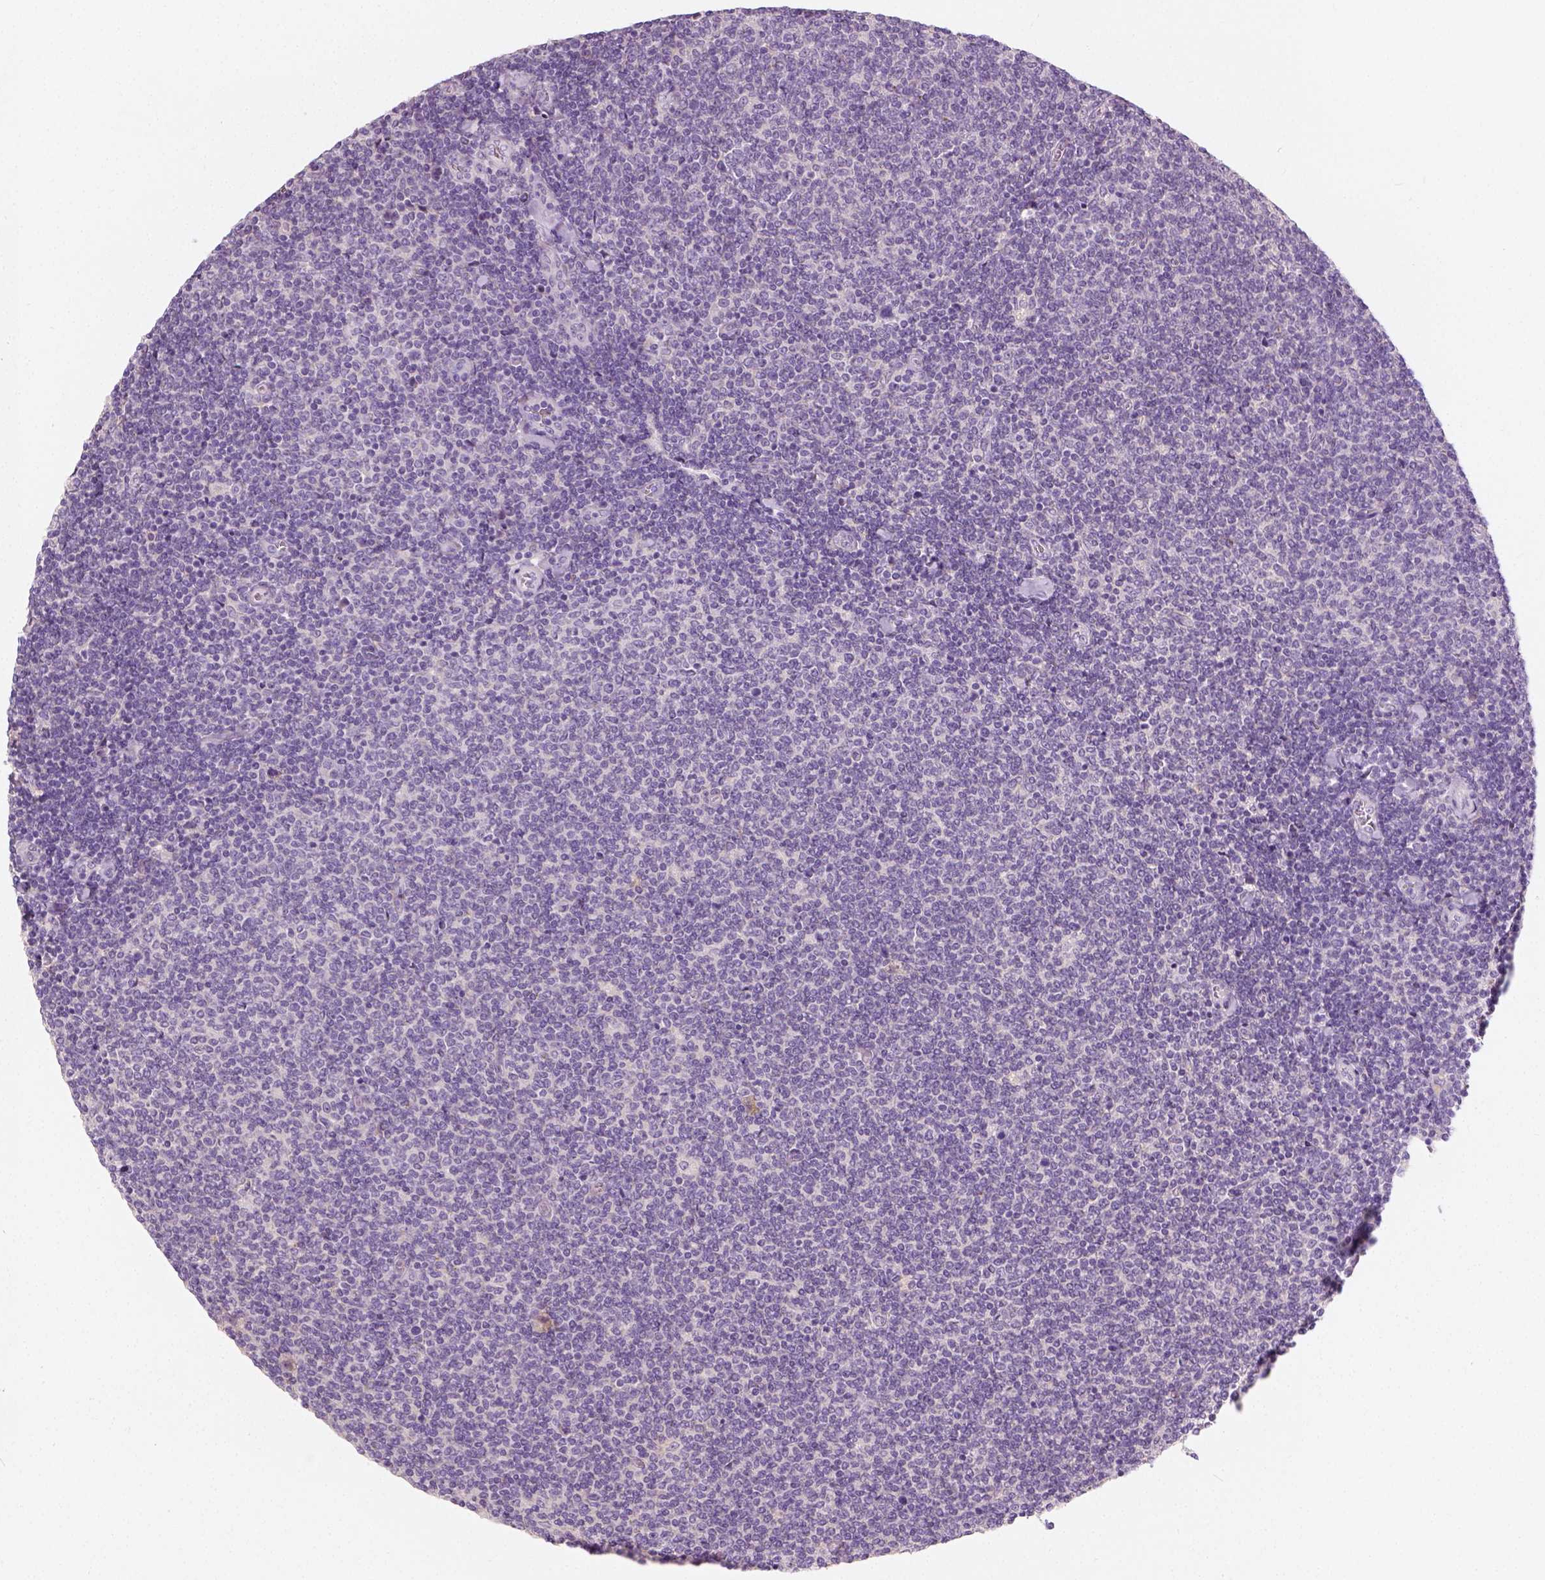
{"staining": {"intensity": "negative", "quantity": "none", "location": "none"}, "tissue": "lymphoma", "cell_type": "Tumor cells", "image_type": "cancer", "snomed": [{"axis": "morphology", "description": "Malignant lymphoma, non-Hodgkin's type, Low grade"}, {"axis": "topography", "description": "Lymph node"}], "caption": "IHC of lymphoma demonstrates no expression in tumor cells. (DAB IHC visualized using brightfield microscopy, high magnification).", "gene": "DHCR24", "patient": {"sex": "male", "age": 52}}